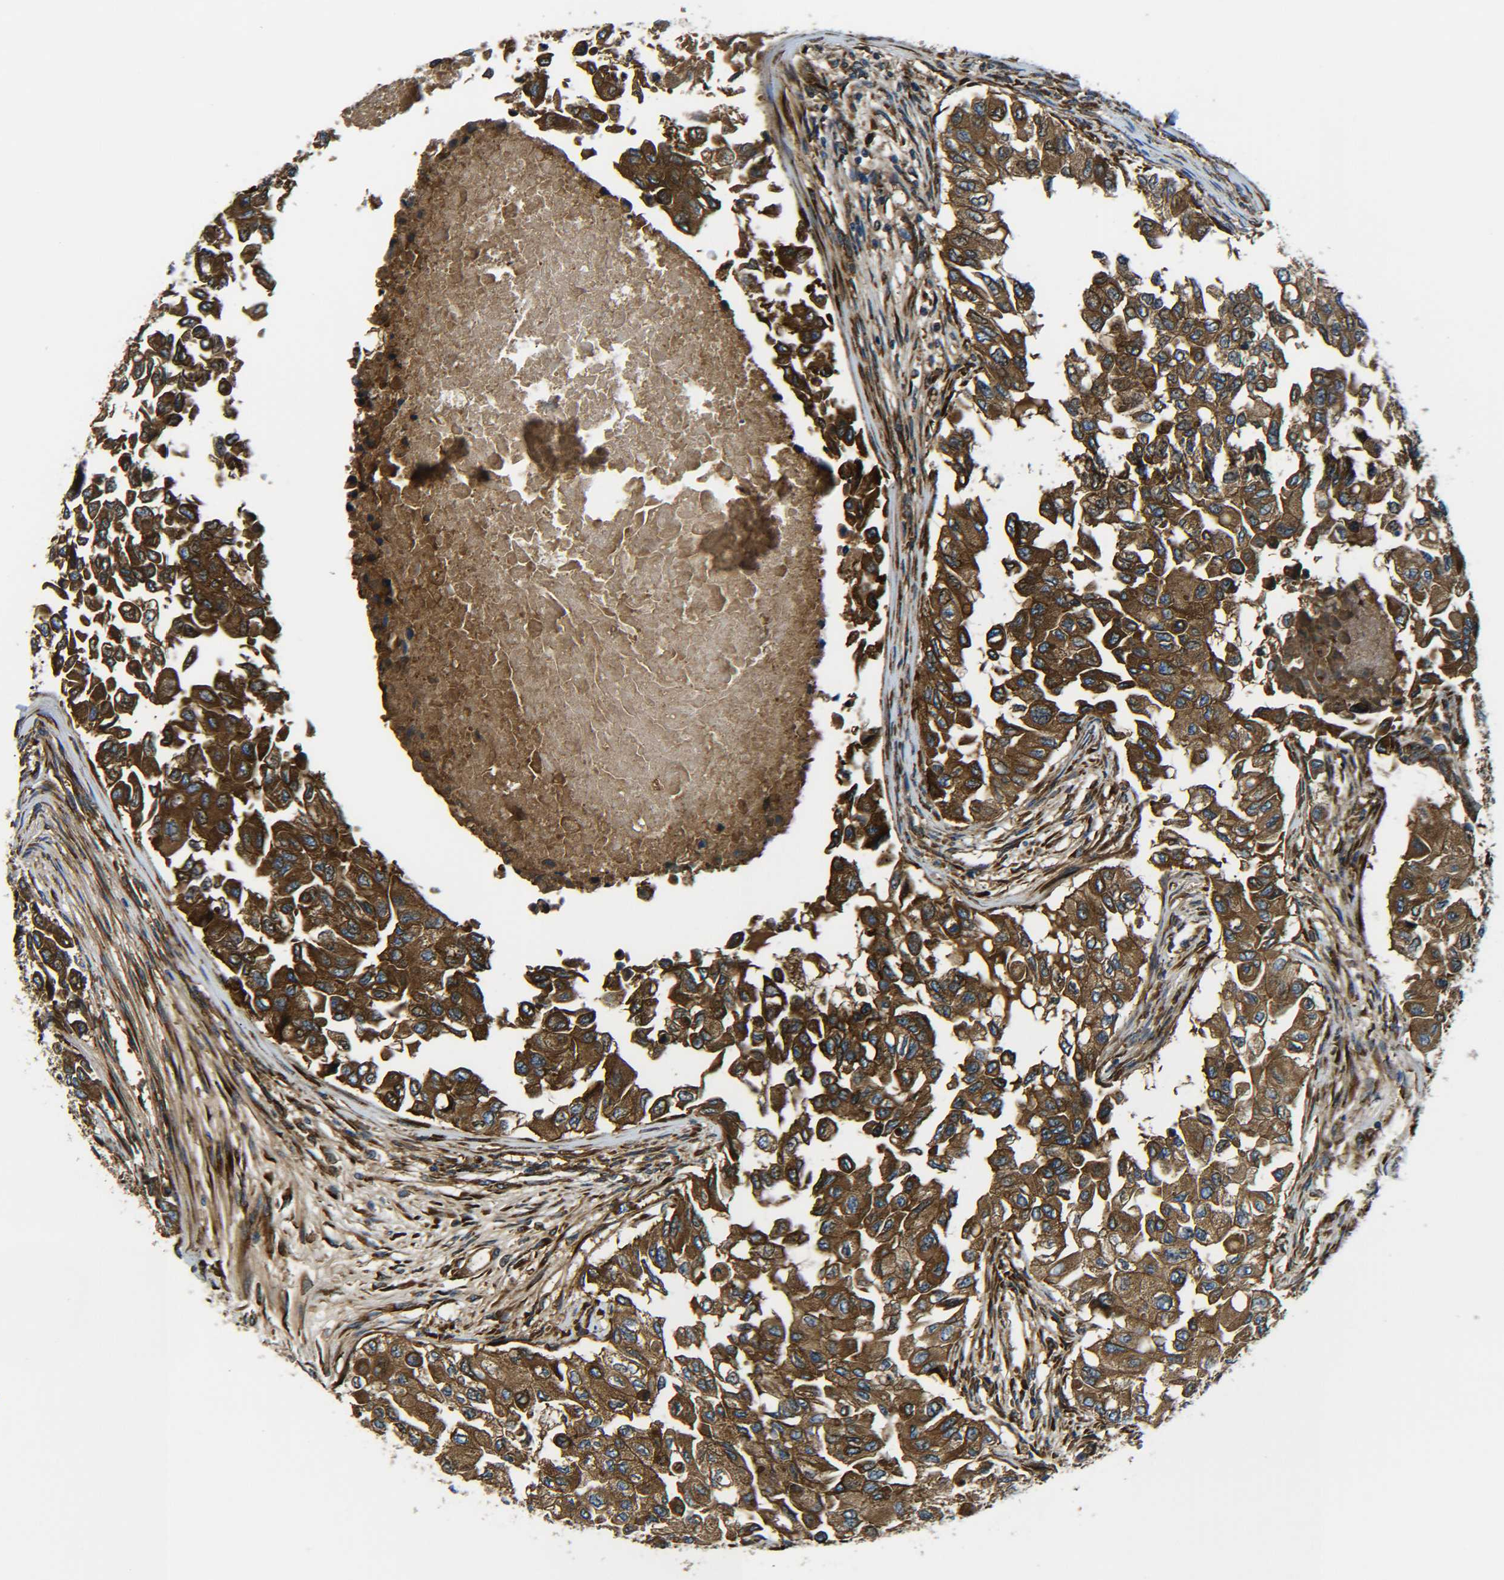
{"staining": {"intensity": "strong", "quantity": ">75%", "location": "cytoplasmic/membranous"}, "tissue": "breast cancer", "cell_type": "Tumor cells", "image_type": "cancer", "snomed": [{"axis": "morphology", "description": "Normal tissue, NOS"}, {"axis": "morphology", "description": "Duct carcinoma"}, {"axis": "topography", "description": "Breast"}], "caption": "Brown immunohistochemical staining in infiltrating ductal carcinoma (breast) shows strong cytoplasmic/membranous staining in about >75% of tumor cells. (Stains: DAB in brown, nuclei in blue, Microscopy: brightfield microscopy at high magnification).", "gene": "PREB", "patient": {"sex": "female", "age": 49}}